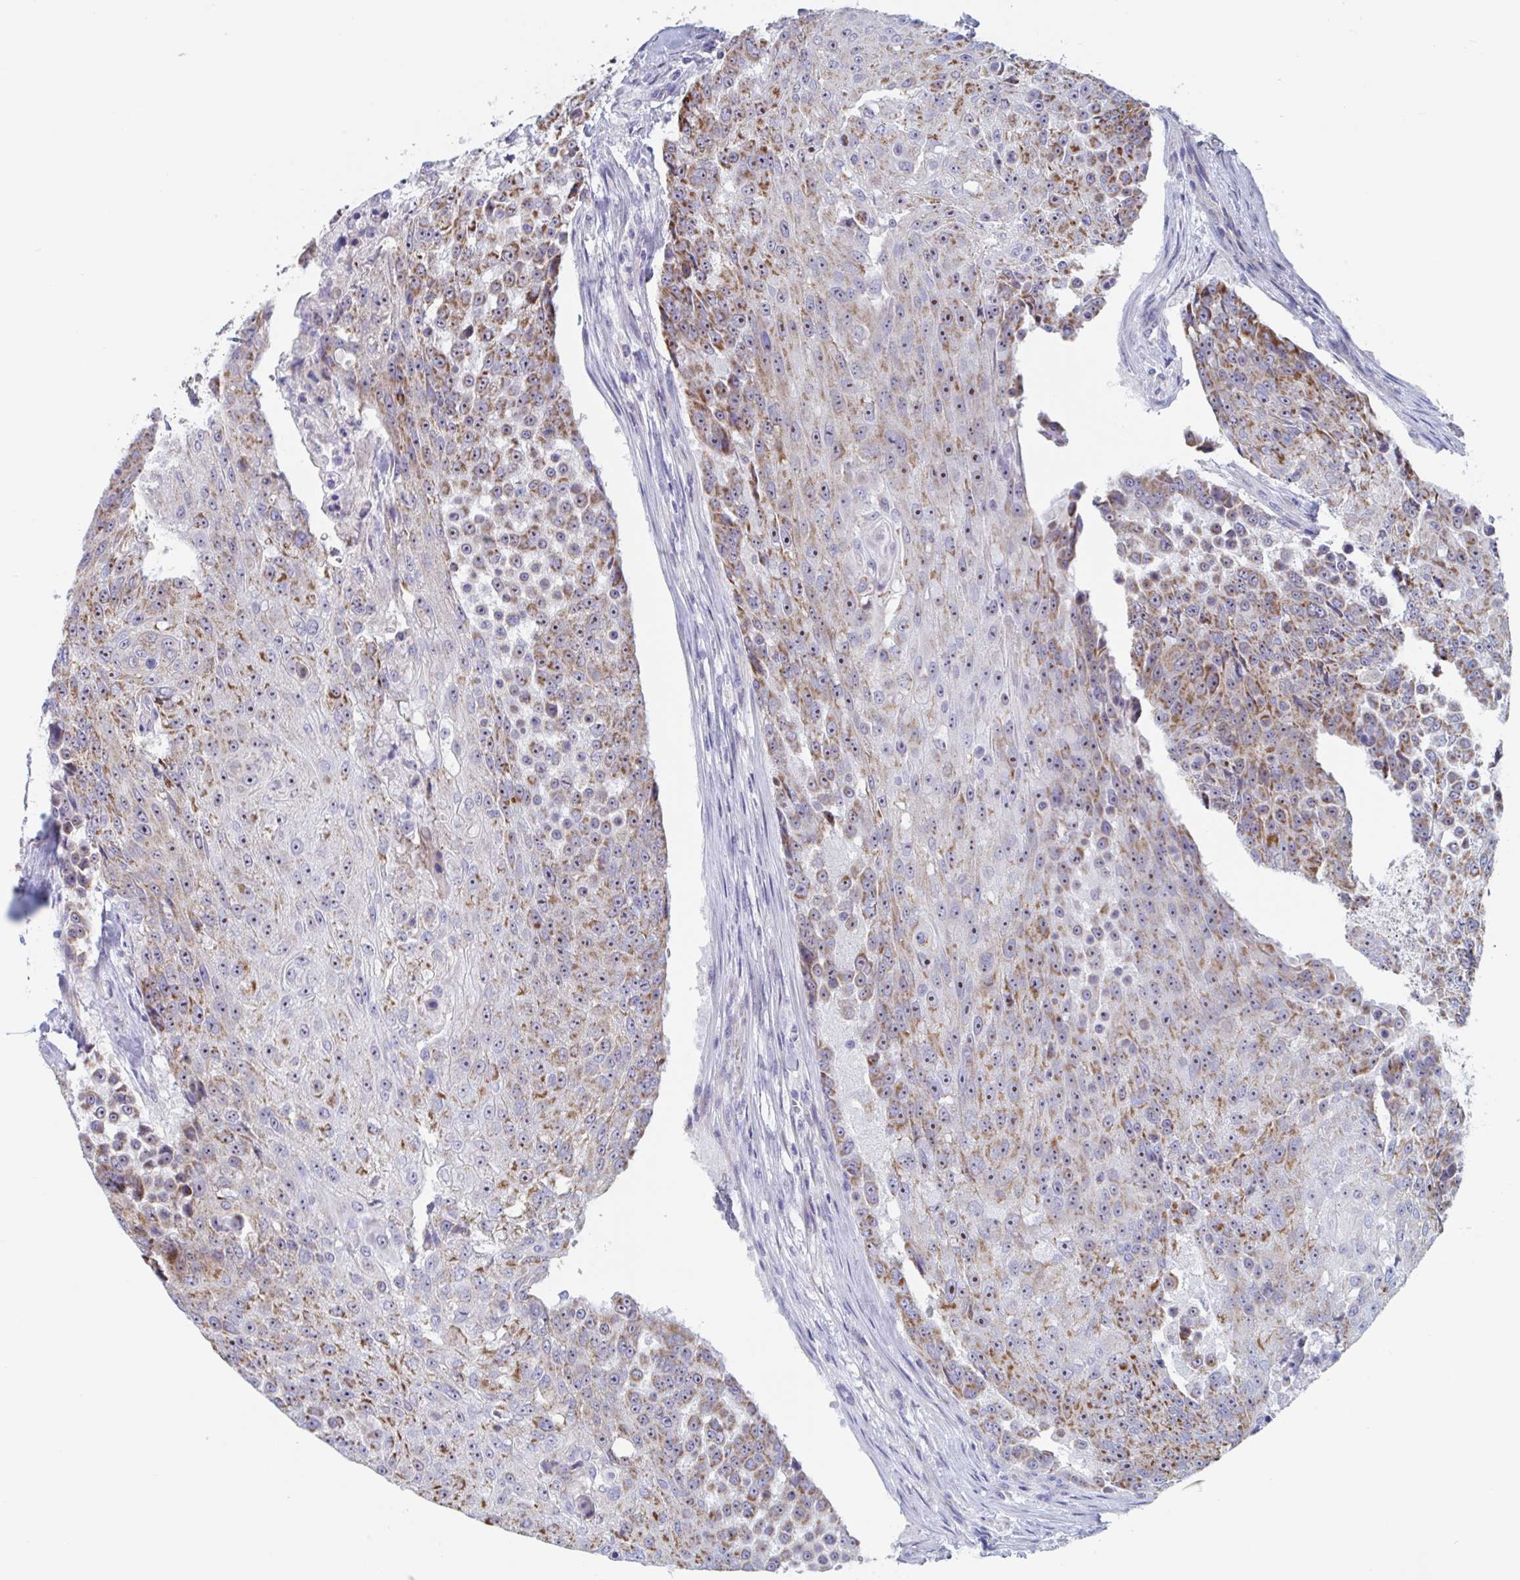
{"staining": {"intensity": "moderate", "quantity": ">75%", "location": "cytoplasmic/membranous,nuclear"}, "tissue": "urothelial cancer", "cell_type": "Tumor cells", "image_type": "cancer", "snomed": [{"axis": "morphology", "description": "Urothelial carcinoma, High grade"}, {"axis": "topography", "description": "Urinary bladder"}], "caption": "Urothelial carcinoma (high-grade) tissue demonstrates moderate cytoplasmic/membranous and nuclear staining in about >75% of tumor cells, visualized by immunohistochemistry.", "gene": "MRPL53", "patient": {"sex": "female", "age": 63}}